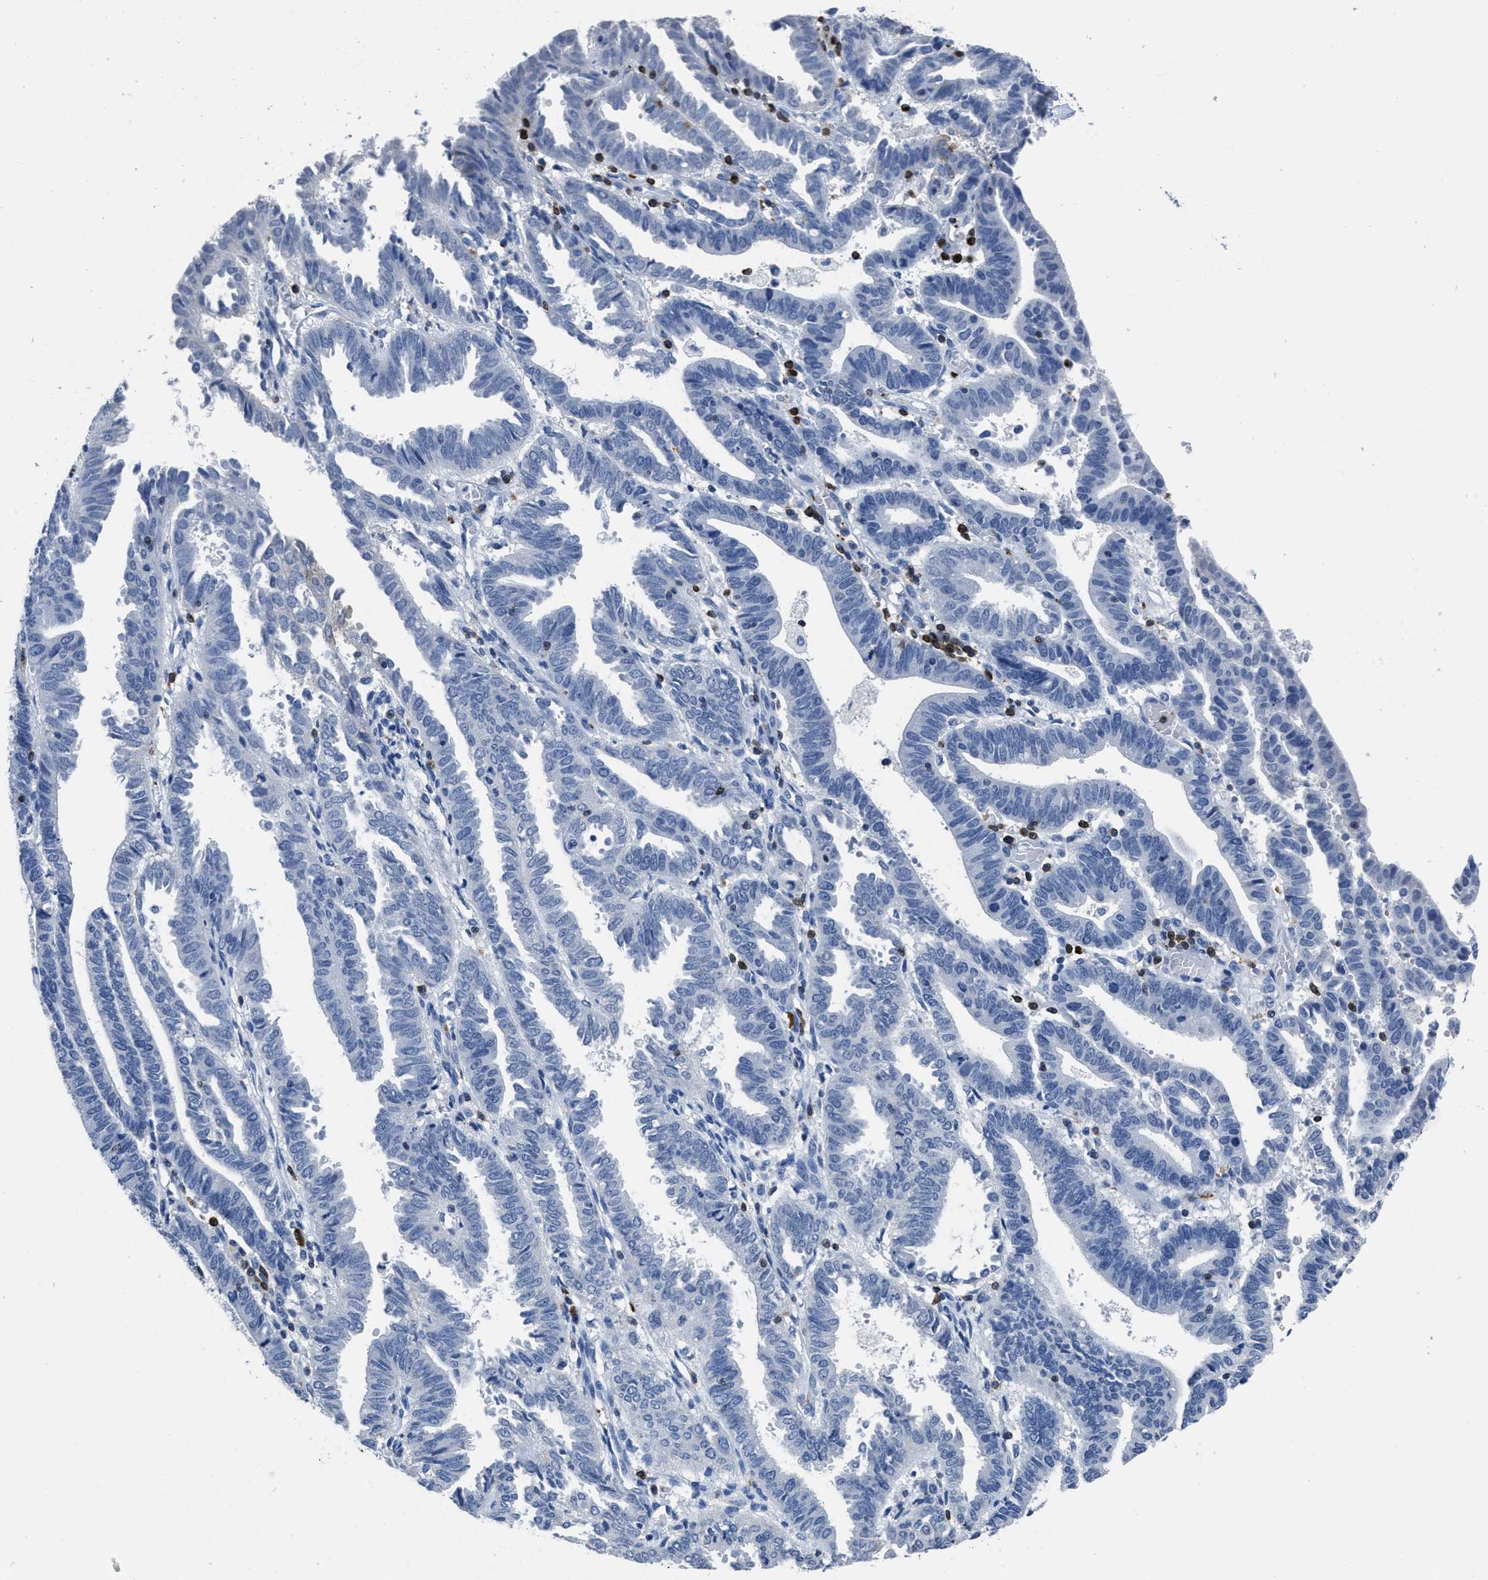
{"staining": {"intensity": "negative", "quantity": "none", "location": "none"}, "tissue": "endometrial cancer", "cell_type": "Tumor cells", "image_type": "cancer", "snomed": [{"axis": "morphology", "description": "Adenocarcinoma, NOS"}, {"axis": "topography", "description": "Uterus"}], "caption": "Tumor cells show no significant protein expression in endometrial cancer.", "gene": "ITGA3", "patient": {"sex": "female", "age": 83}}